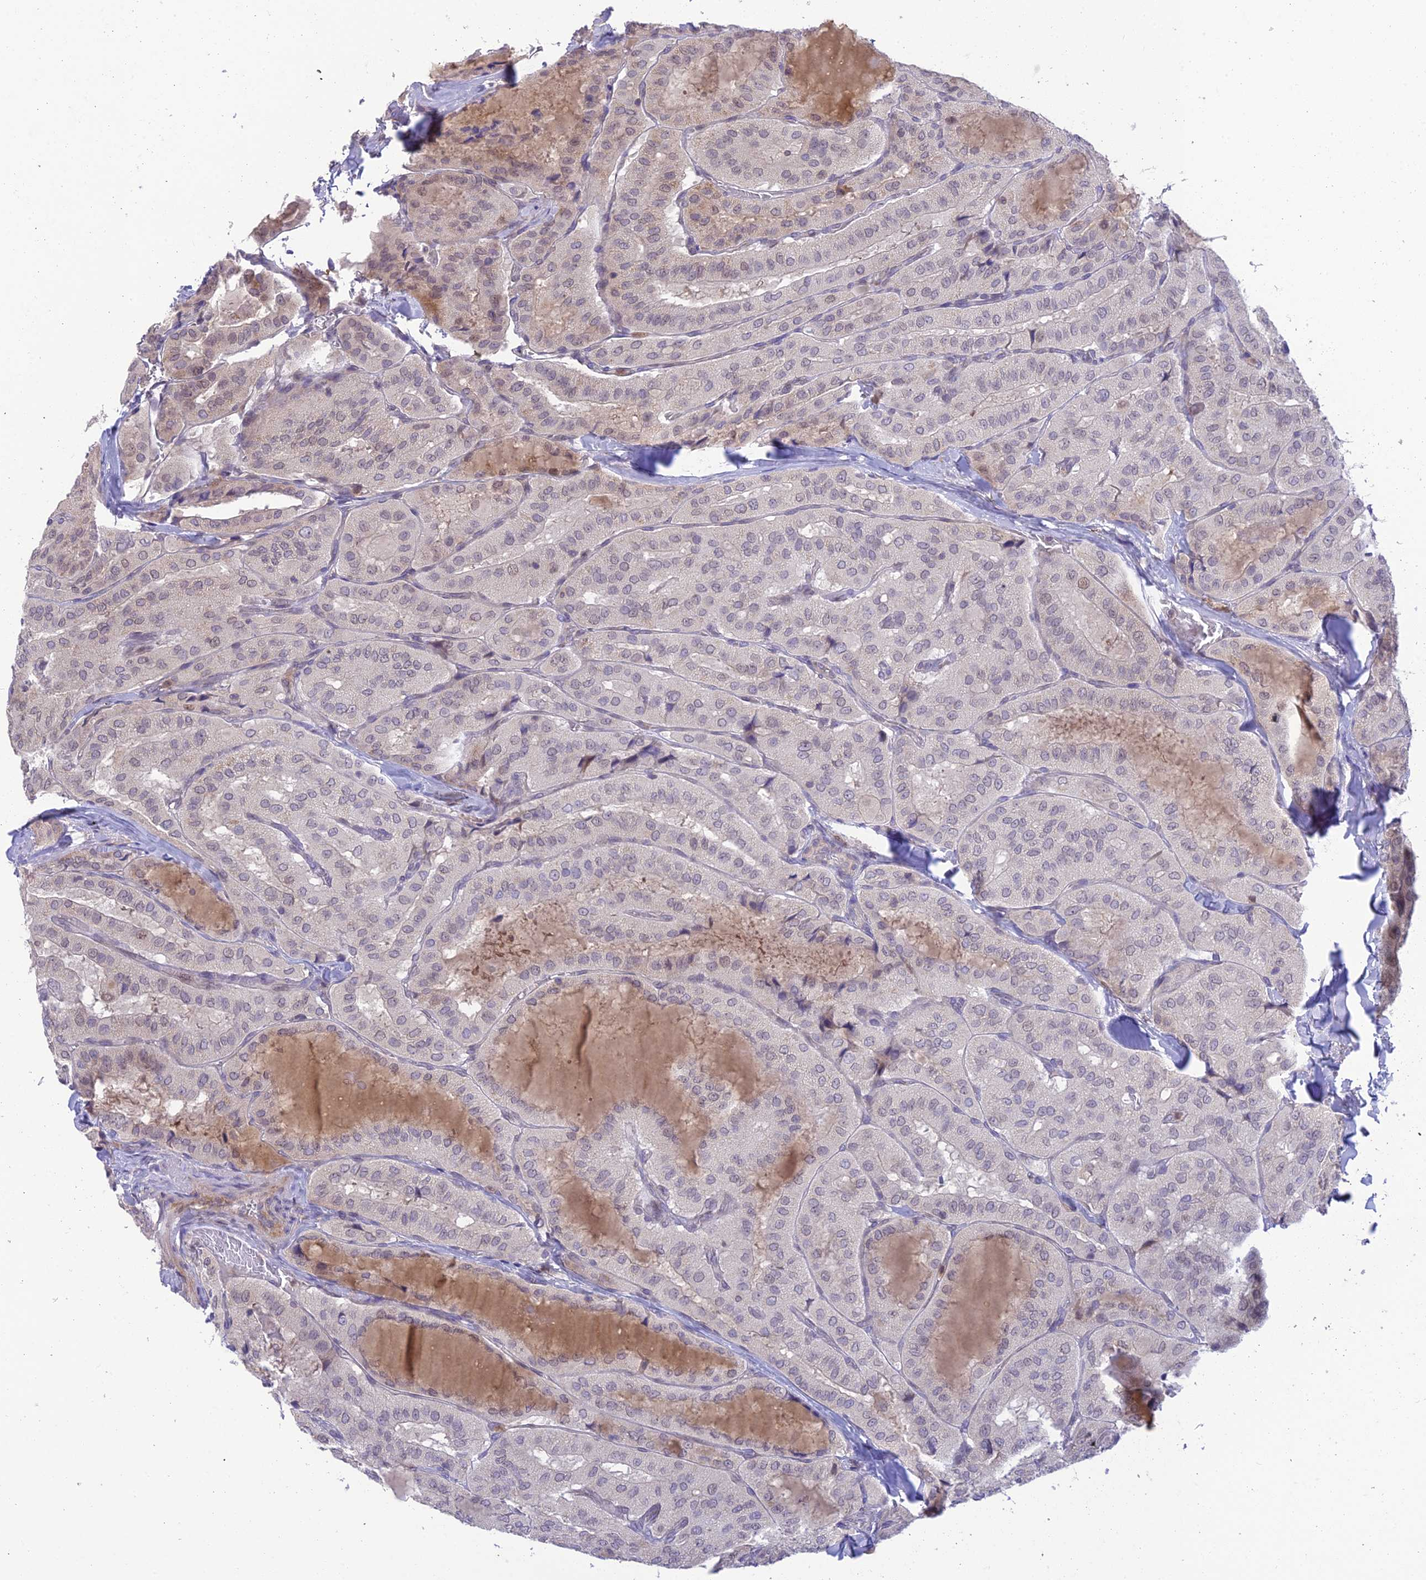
{"staining": {"intensity": "negative", "quantity": "none", "location": "none"}, "tissue": "thyroid cancer", "cell_type": "Tumor cells", "image_type": "cancer", "snomed": [{"axis": "morphology", "description": "Normal tissue, NOS"}, {"axis": "morphology", "description": "Papillary adenocarcinoma, NOS"}, {"axis": "topography", "description": "Thyroid gland"}], "caption": "Tumor cells show no significant expression in papillary adenocarcinoma (thyroid). (IHC, brightfield microscopy, high magnification).", "gene": "BMT2", "patient": {"sex": "female", "age": 59}}